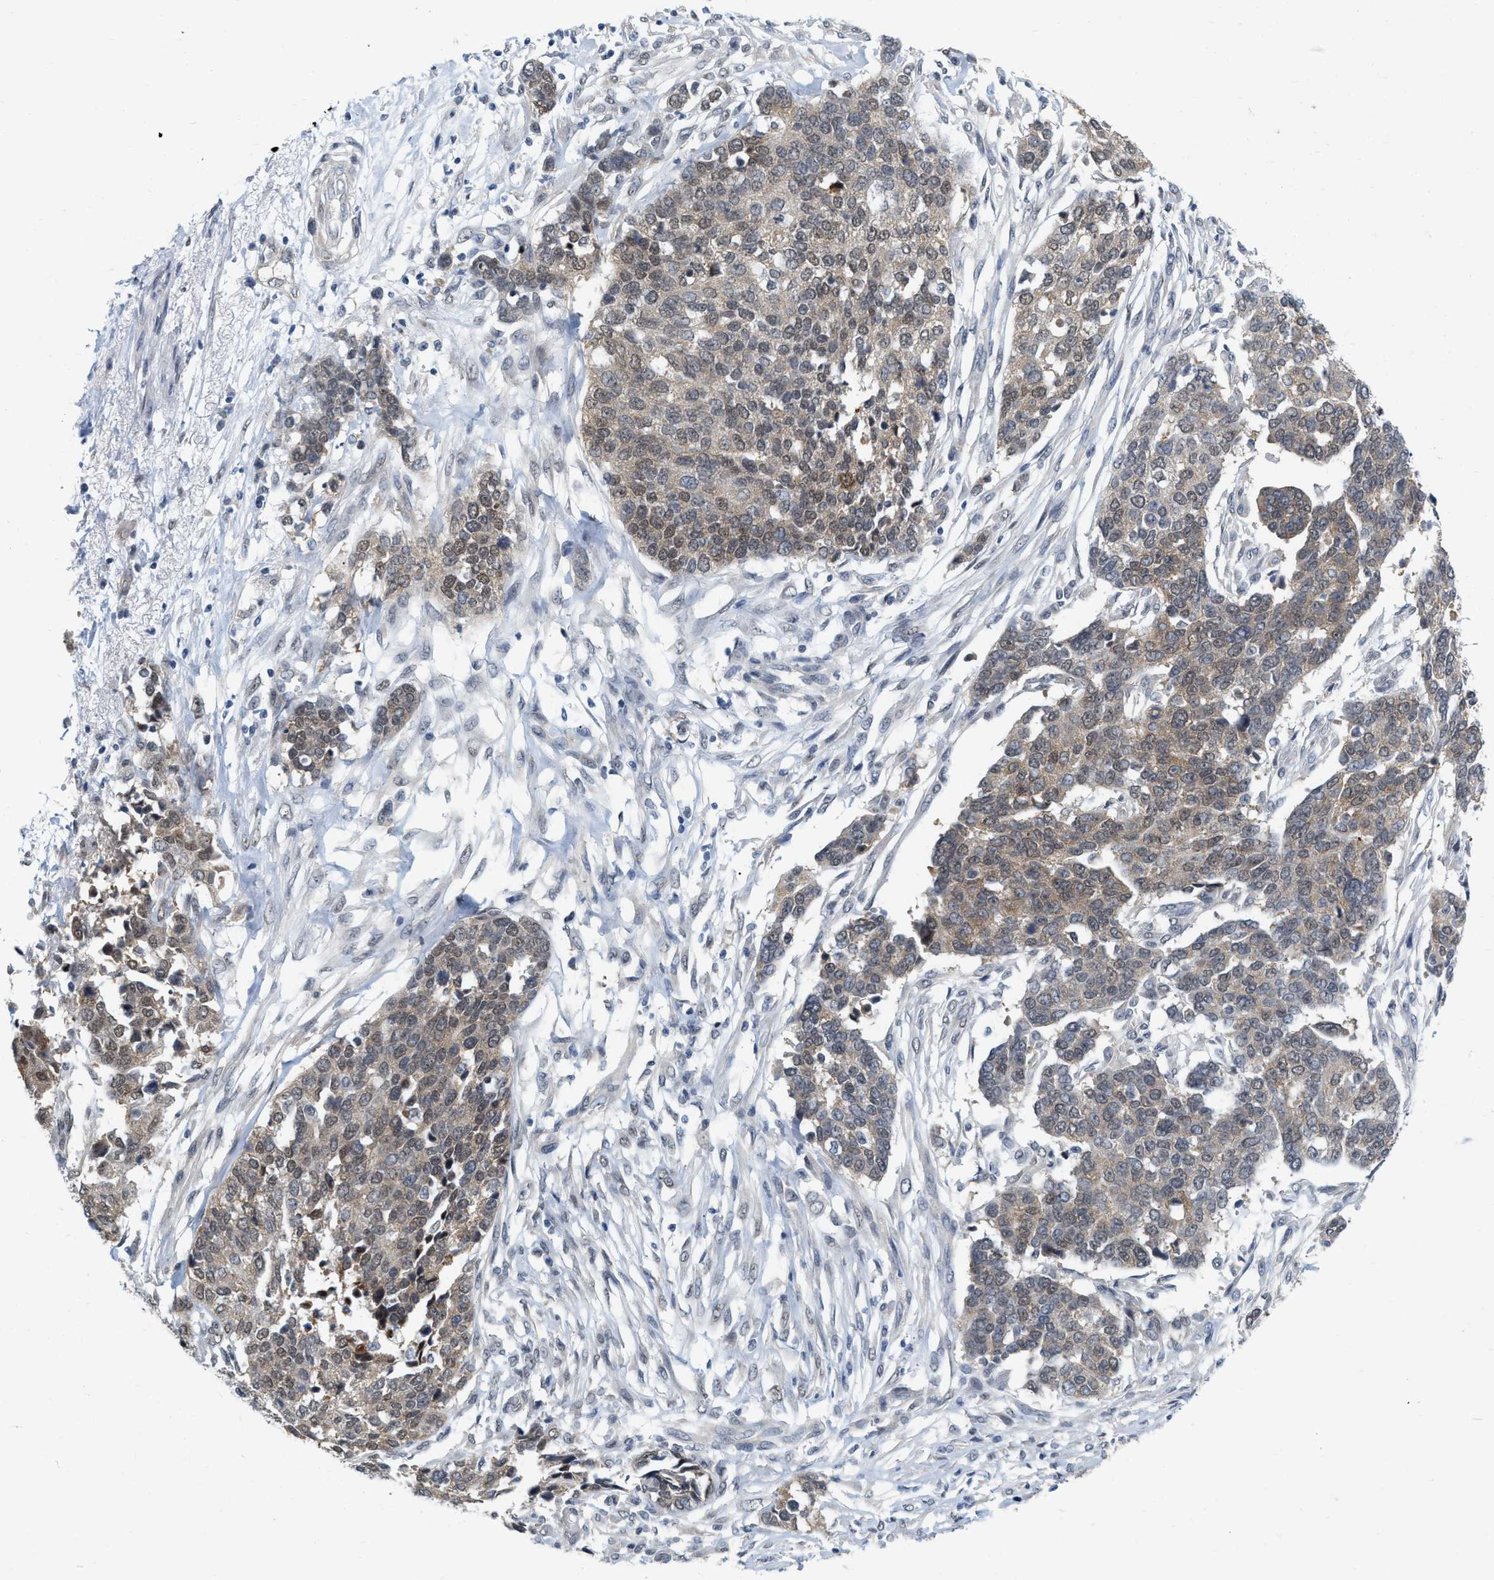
{"staining": {"intensity": "weak", "quantity": ">75%", "location": "cytoplasmic/membranous,nuclear"}, "tissue": "ovarian cancer", "cell_type": "Tumor cells", "image_type": "cancer", "snomed": [{"axis": "morphology", "description": "Cystadenocarcinoma, serous, NOS"}, {"axis": "topography", "description": "Ovary"}], "caption": "This histopathology image exhibits ovarian cancer stained with IHC to label a protein in brown. The cytoplasmic/membranous and nuclear of tumor cells show weak positivity for the protein. Nuclei are counter-stained blue.", "gene": "RUVBL1", "patient": {"sex": "female", "age": 44}}